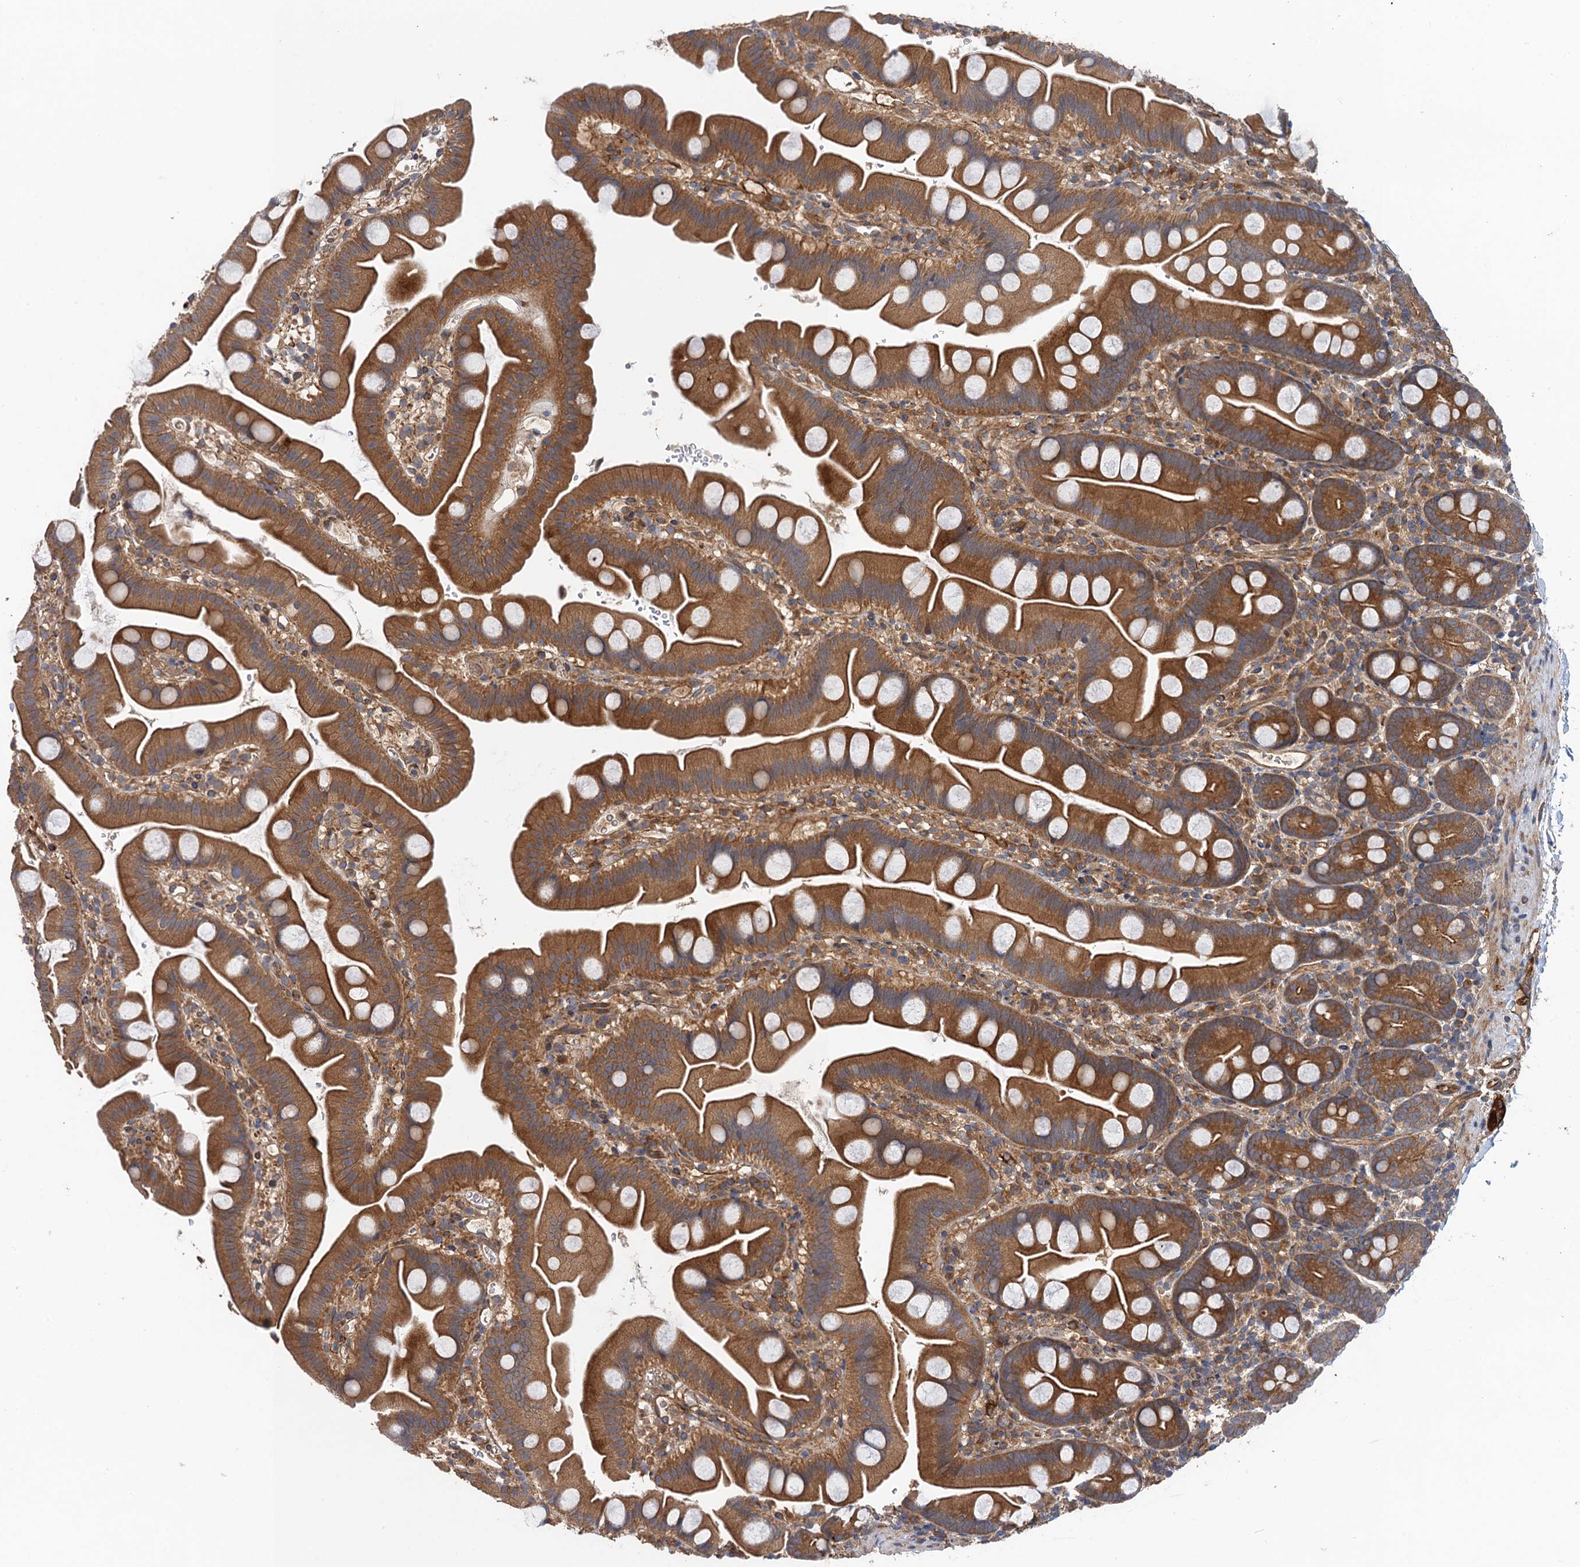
{"staining": {"intensity": "moderate", "quantity": "25%-75%", "location": "cytoplasmic/membranous"}, "tissue": "small intestine", "cell_type": "Glandular cells", "image_type": "normal", "snomed": [{"axis": "morphology", "description": "Normal tissue, NOS"}, {"axis": "topography", "description": "Small intestine"}], "caption": "Unremarkable small intestine shows moderate cytoplasmic/membranous staining in approximately 25%-75% of glandular cells, visualized by immunohistochemistry.", "gene": "PJA2", "patient": {"sex": "female", "age": 68}}